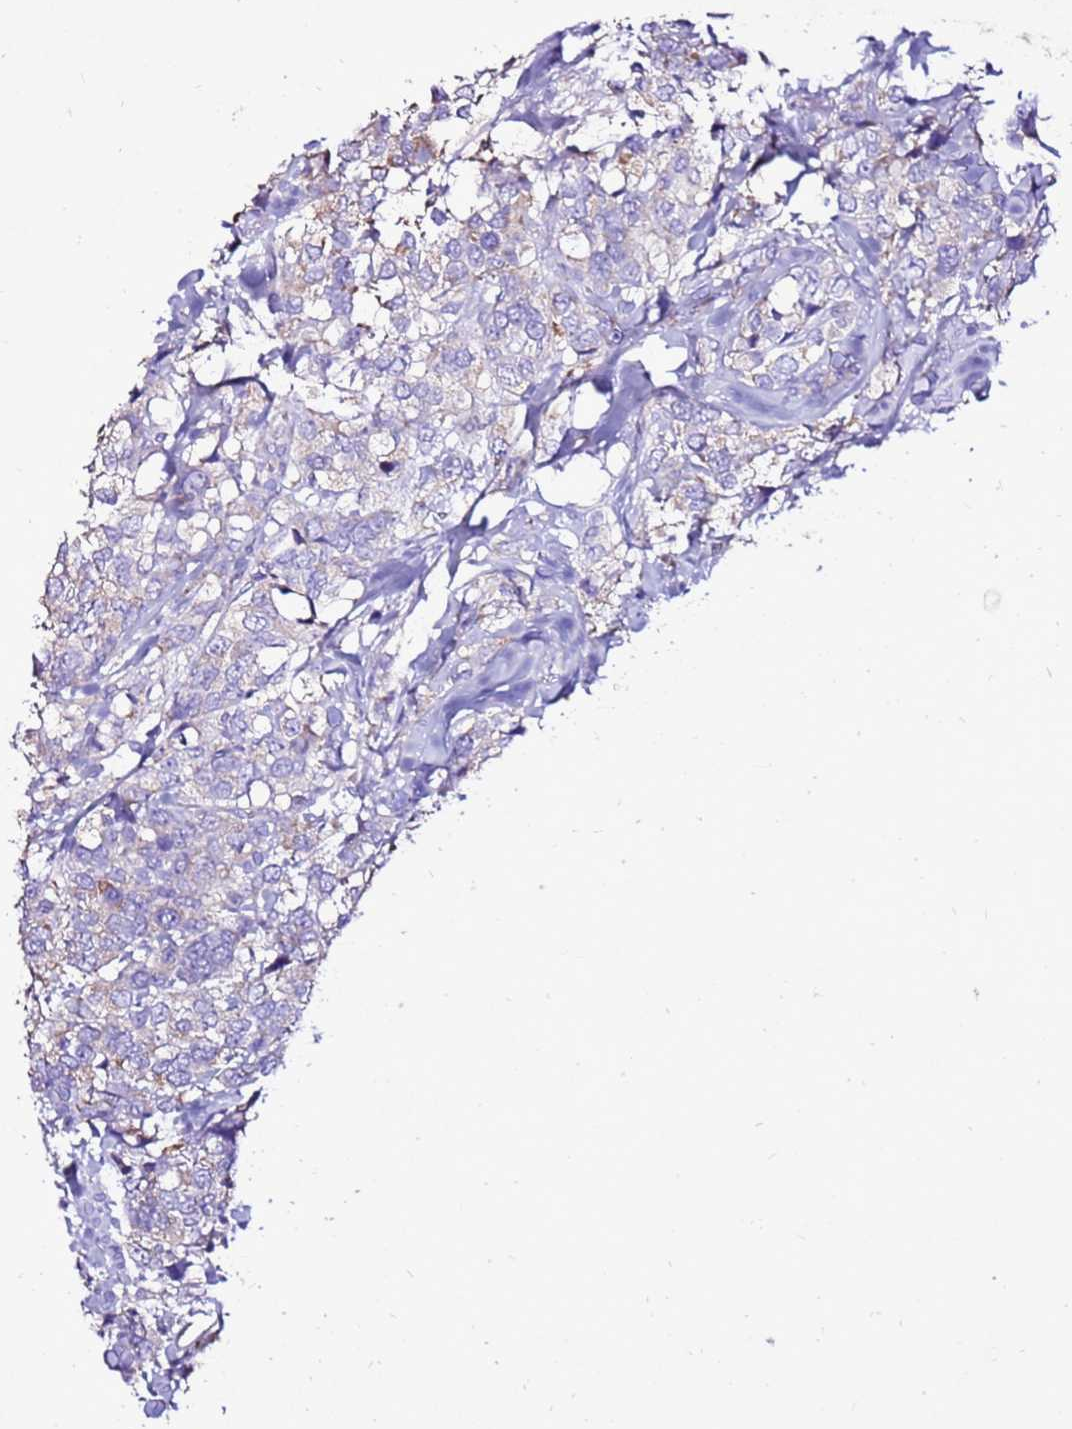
{"staining": {"intensity": "weak", "quantity": "<25%", "location": "cytoplasmic/membranous"}, "tissue": "breast cancer", "cell_type": "Tumor cells", "image_type": "cancer", "snomed": [{"axis": "morphology", "description": "Lobular carcinoma"}, {"axis": "topography", "description": "Breast"}], "caption": "DAB (3,3'-diaminobenzidine) immunohistochemical staining of human breast cancer (lobular carcinoma) exhibits no significant expression in tumor cells.", "gene": "TMEM106C", "patient": {"sex": "female", "age": 59}}